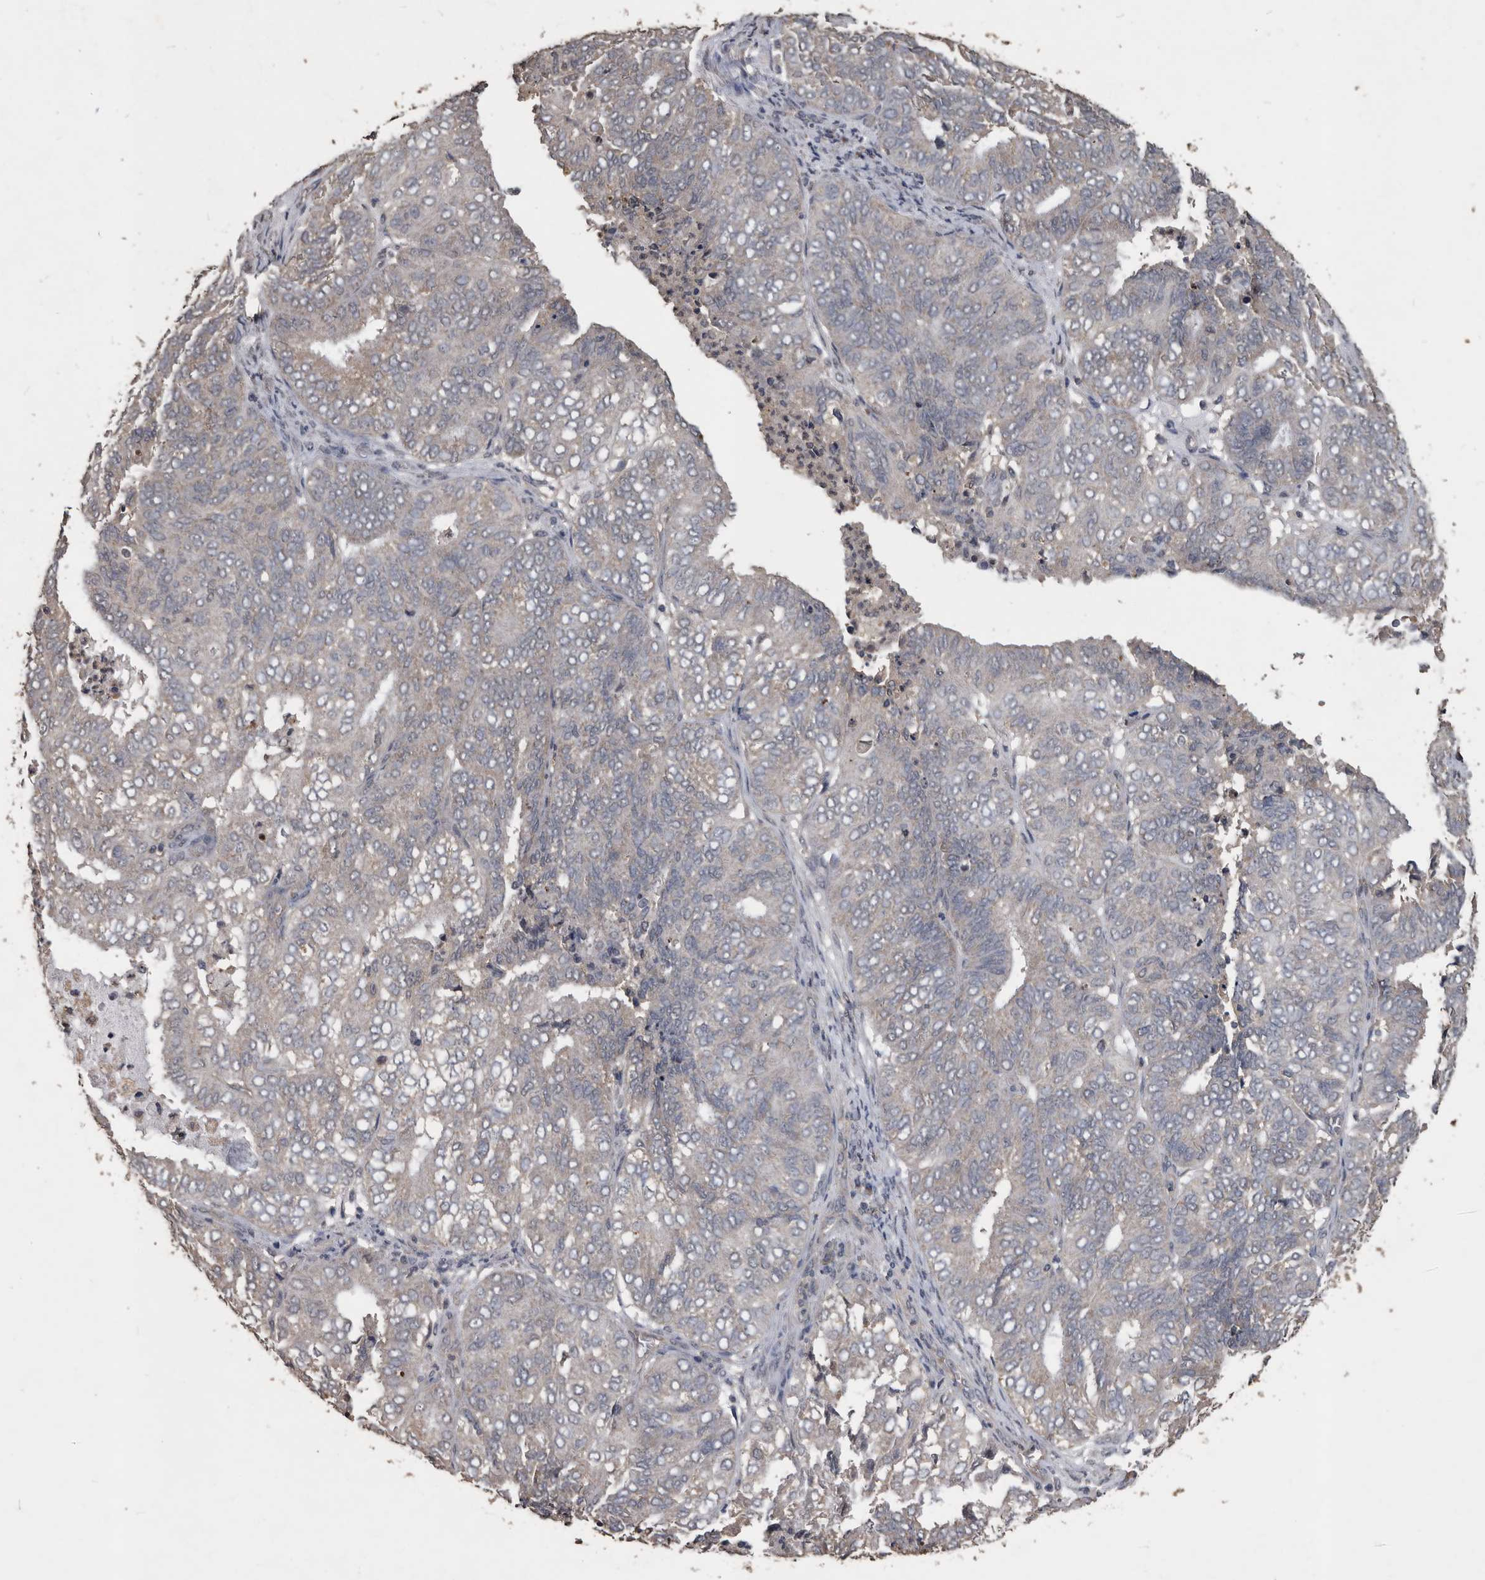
{"staining": {"intensity": "negative", "quantity": "none", "location": "none"}, "tissue": "endometrial cancer", "cell_type": "Tumor cells", "image_type": "cancer", "snomed": [{"axis": "morphology", "description": "Adenocarcinoma, NOS"}, {"axis": "topography", "description": "Uterus"}], "caption": "The histopathology image displays no staining of tumor cells in adenocarcinoma (endometrial).", "gene": "NRBP1", "patient": {"sex": "female", "age": 60}}